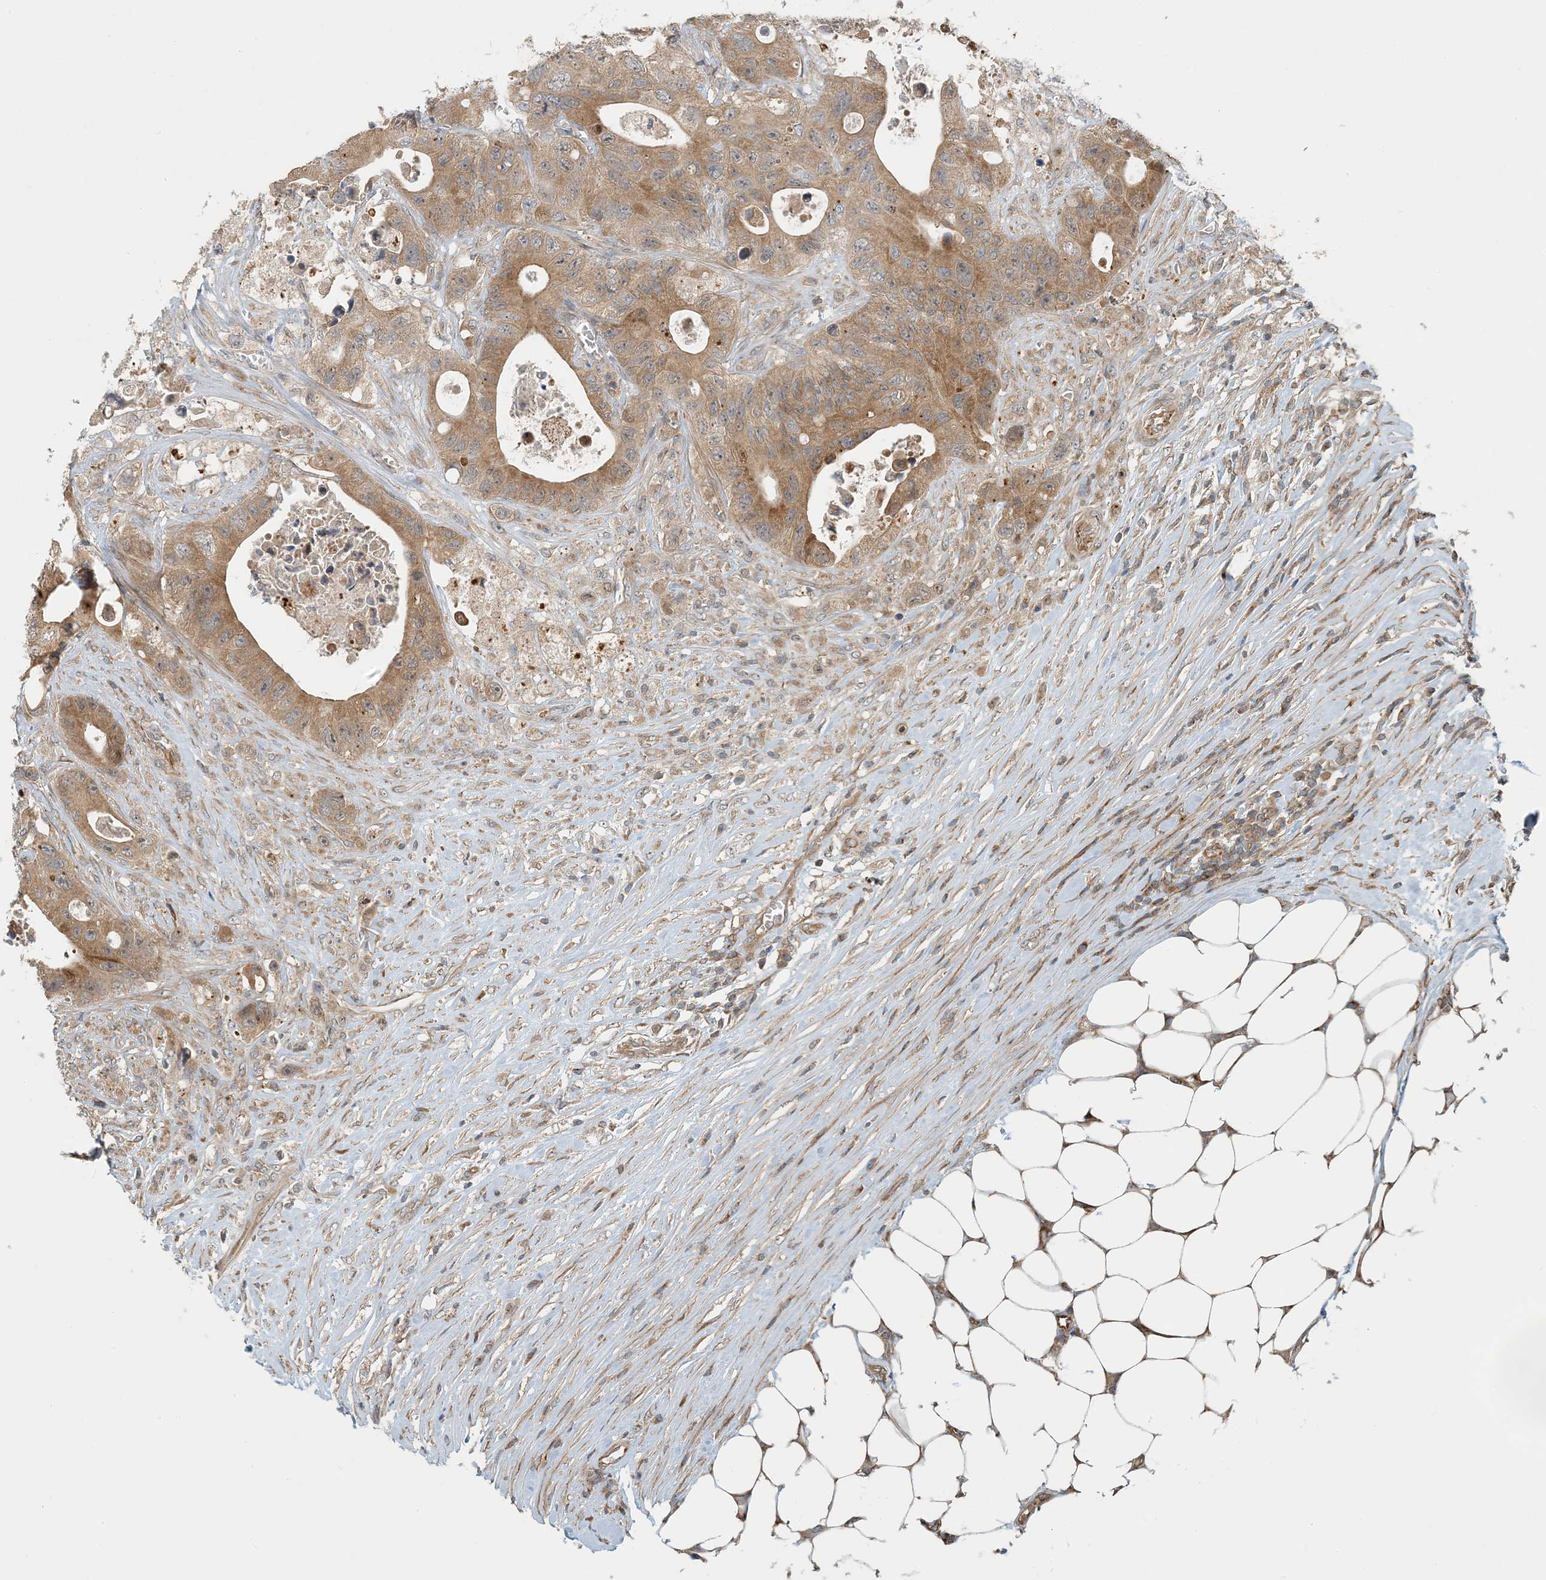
{"staining": {"intensity": "moderate", "quantity": ">75%", "location": "cytoplasmic/membranous"}, "tissue": "colorectal cancer", "cell_type": "Tumor cells", "image_type": "cancer", "snomed": [{"axis": "morphology", "description": "Adenocarcinoma, NOS"}, {"axis": "topography", "description": "Colon"}], "caption": "DAB (3,3'-diaminobenzidine) immunohistochemical staining of colorectal adenocarcinoma demonstrates moderate cytoplasmic/membranous protein expression in about >75% of tumor cells. The staining was performed using DAB, with brown indicating positive protein expression. Nuclei are stained blue with hematoxylin.", "gene": "ZBTB3", "patient": {"sex": "female", "age": 46}}